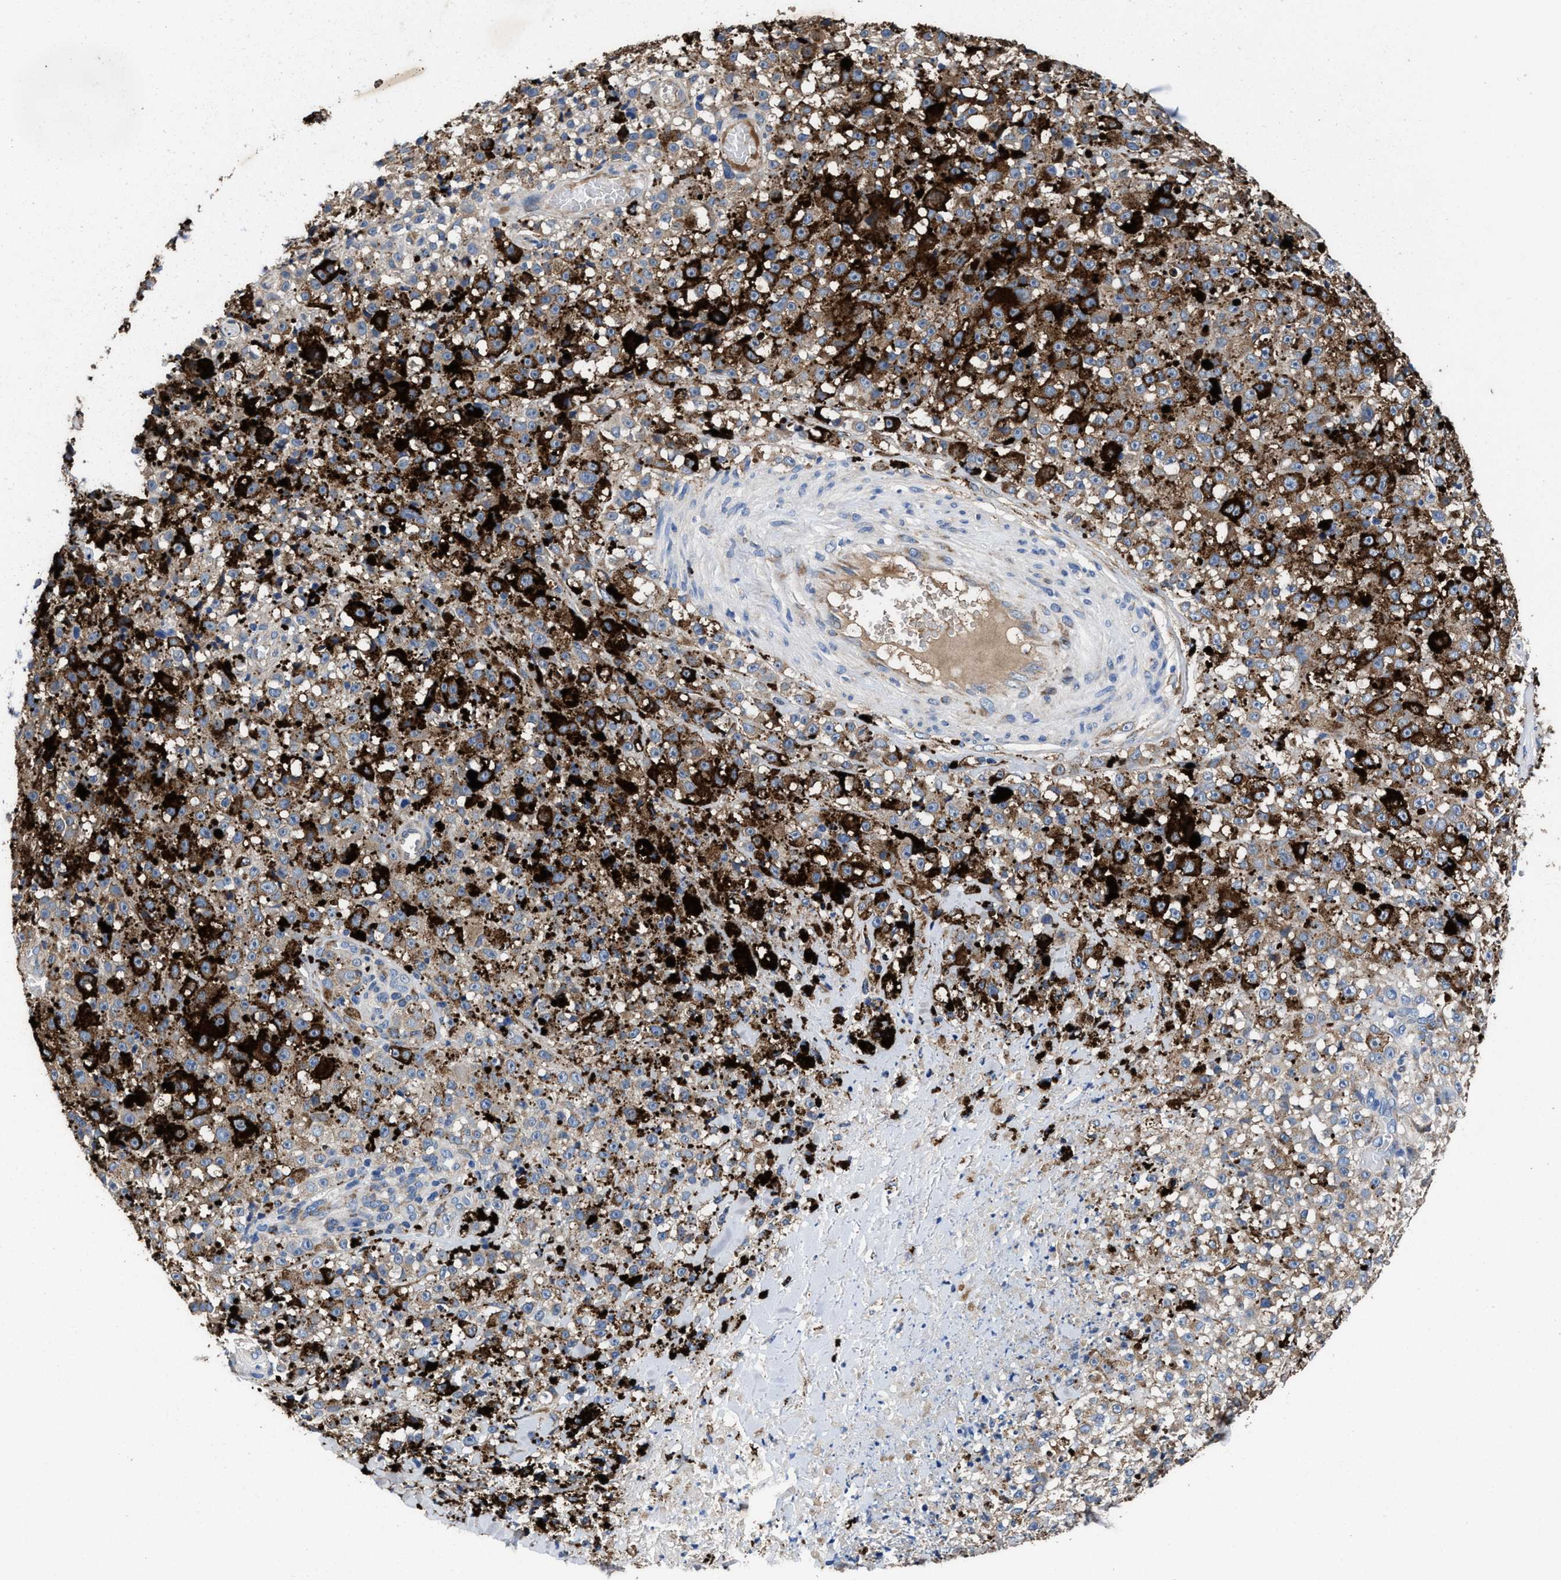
{"staining": {"intensity": "strong", "quantity": ">75%", "location": "cytoplasmic/membranous"}, "tissue": "melanoma", "cell_type": "Tumor cells", "image_type": "cancer", "snomed": [{"axis": "morphology", "description": "Malignant melanoma, NOS"}, {"axis": "topography", "description": "Skin"}], "caption": "Immunohistochemistry (DAB) staining of malignant melanoma exhibits strong cytoplasmic/membranous protein staining in about >75% of tumor cells.", "gene": "IDNK", "patient": {"sex": "female", "age": 82}}